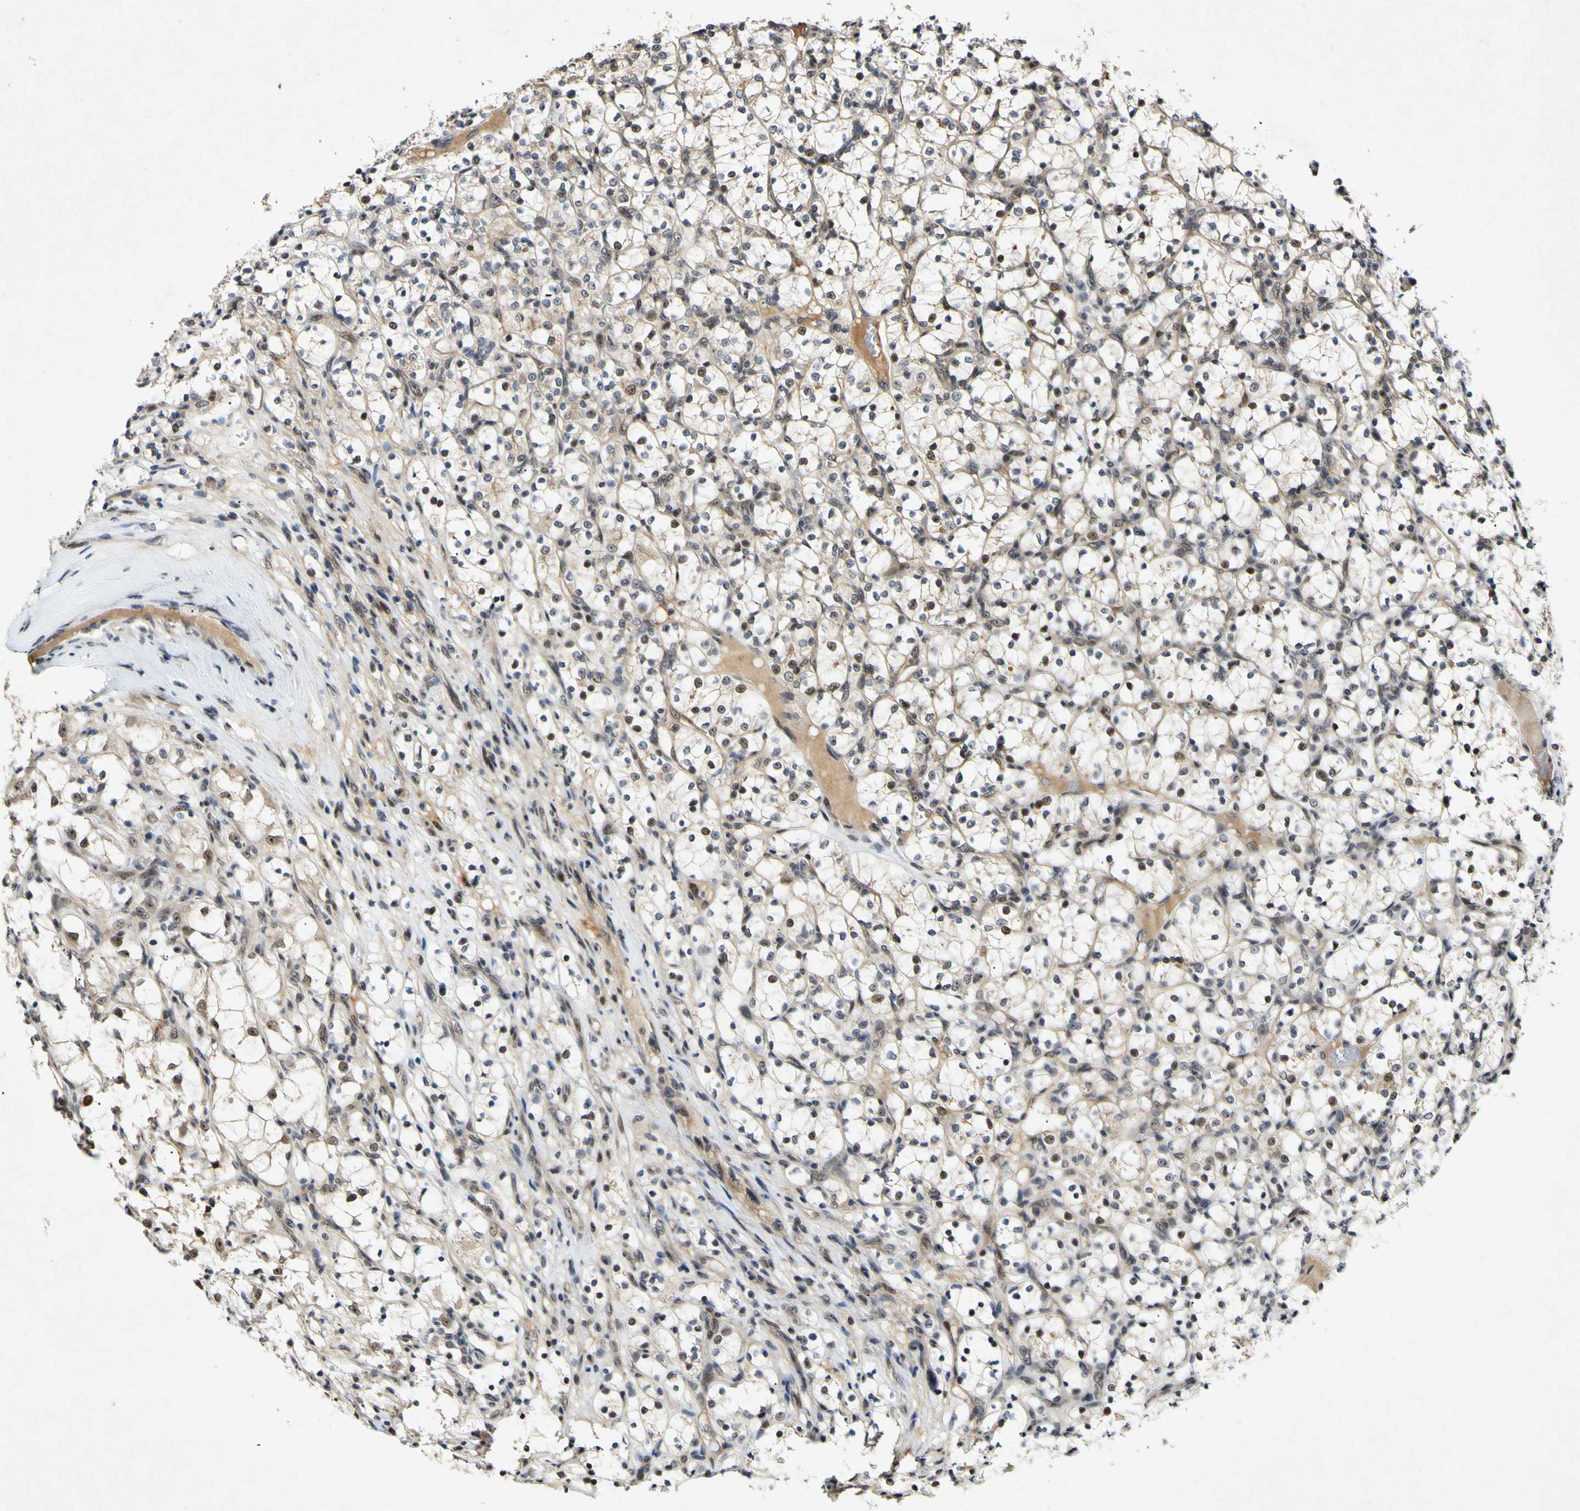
{"staining": {"intensity": "moderate", "quantity": "25%-75%", "location": "nuclear"}, "tissue": "renal cancer", "cell_type": "Tumor cells", "image_type": "cancer", "snomed": [{"axis": "morphology", "description": "Adenocarcinoma, NOS"}, {"axis": "topography", "description": "Kidney"}], "caption": "DAB (3,3'-diaminobenzidine) immunohistochemical staining of human renal cancer displays moderate nuclear protein staining in about 25%-75% of tumor cells.", "gene": "POLR2F", "patient": {"sex": "female", "age": 69}}